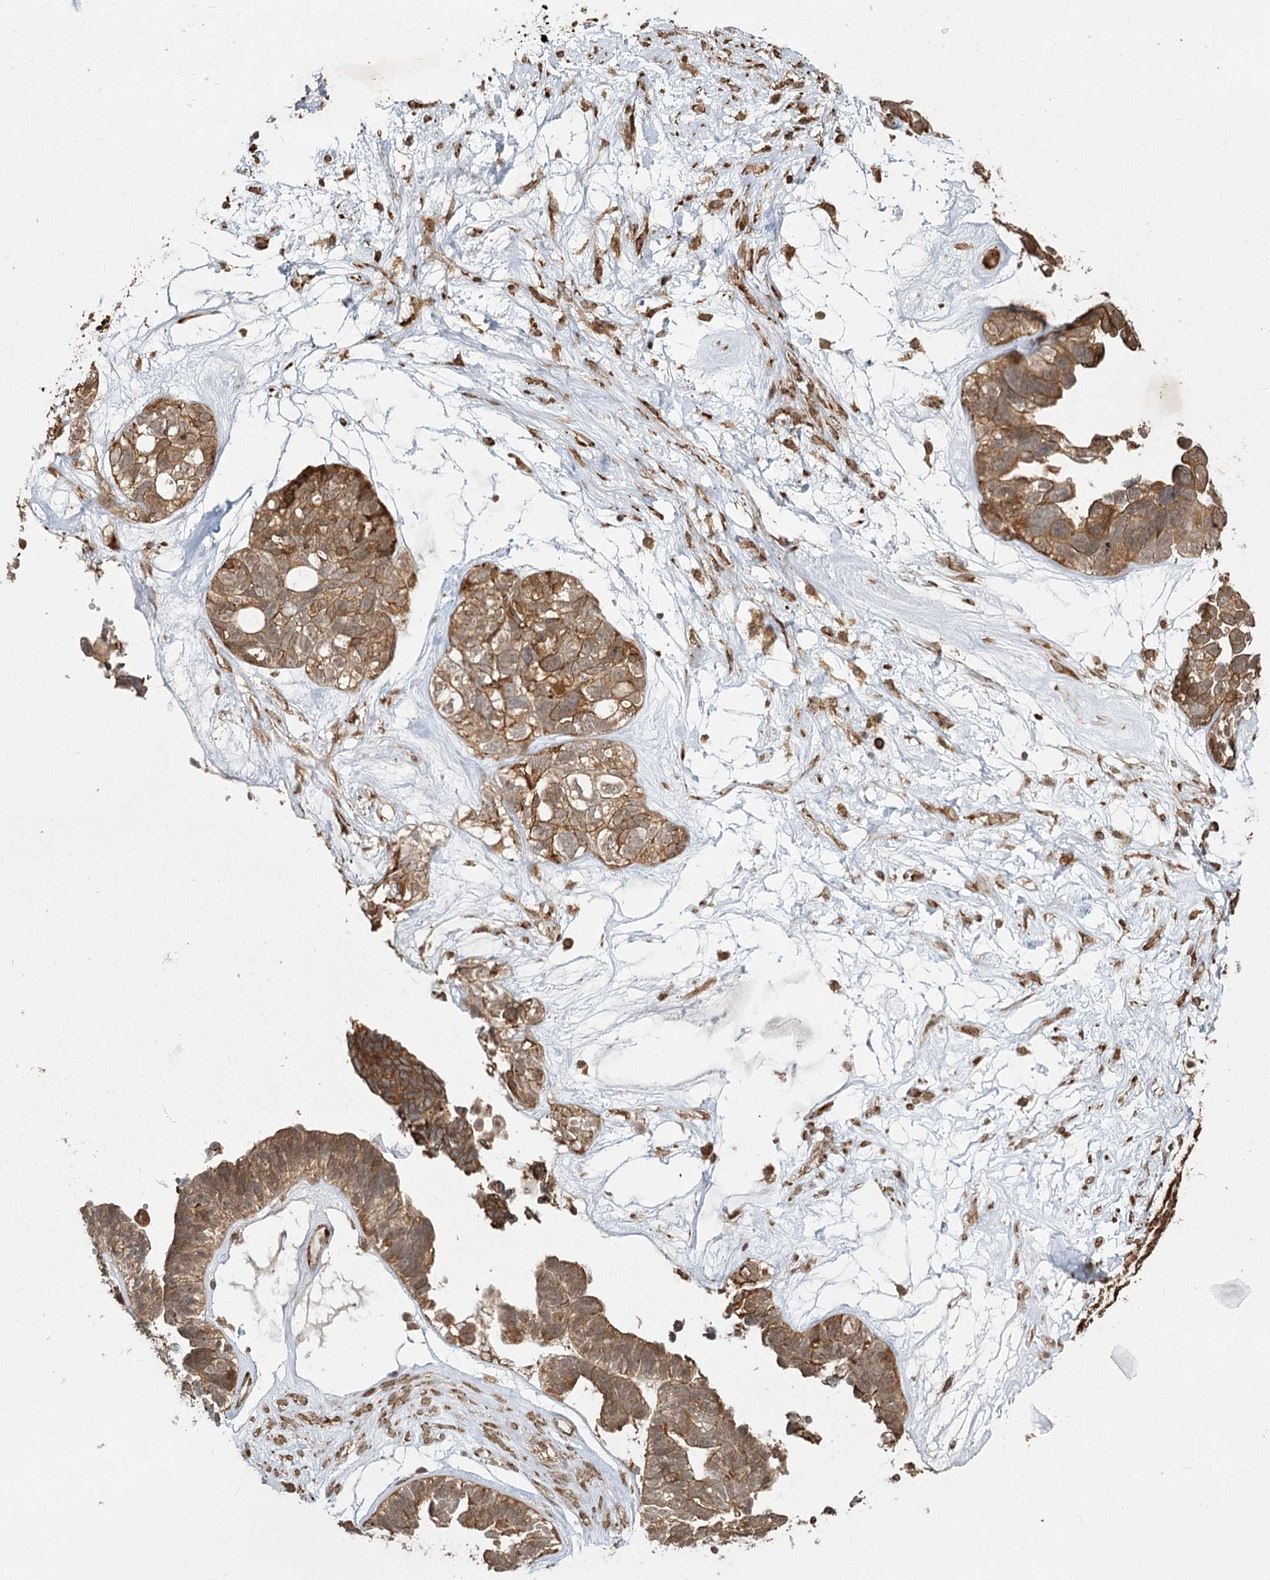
{"staining": {"intensity": "moderate", "quantity": ">75%", "location": "cytoplasmic/membranous"}, "tissue": "ovarian cancer", "cell_type": "Tumor cells", "image_type": "cancer", "snomed": [{"axis": "morphology", "description": "Cystadenocarcinoma, serous, NOS"}, {"axis": "topography", "description": "Ovary"}], "caption": "The micrograph displays immunohistochemical staining of ovarian cancer. There is moderate cytoplasmic/membranous positivity is seen in about >75% of tumor cells.", "gene": "FAM13A", "patient": {"sex": "female", "age": 79}}